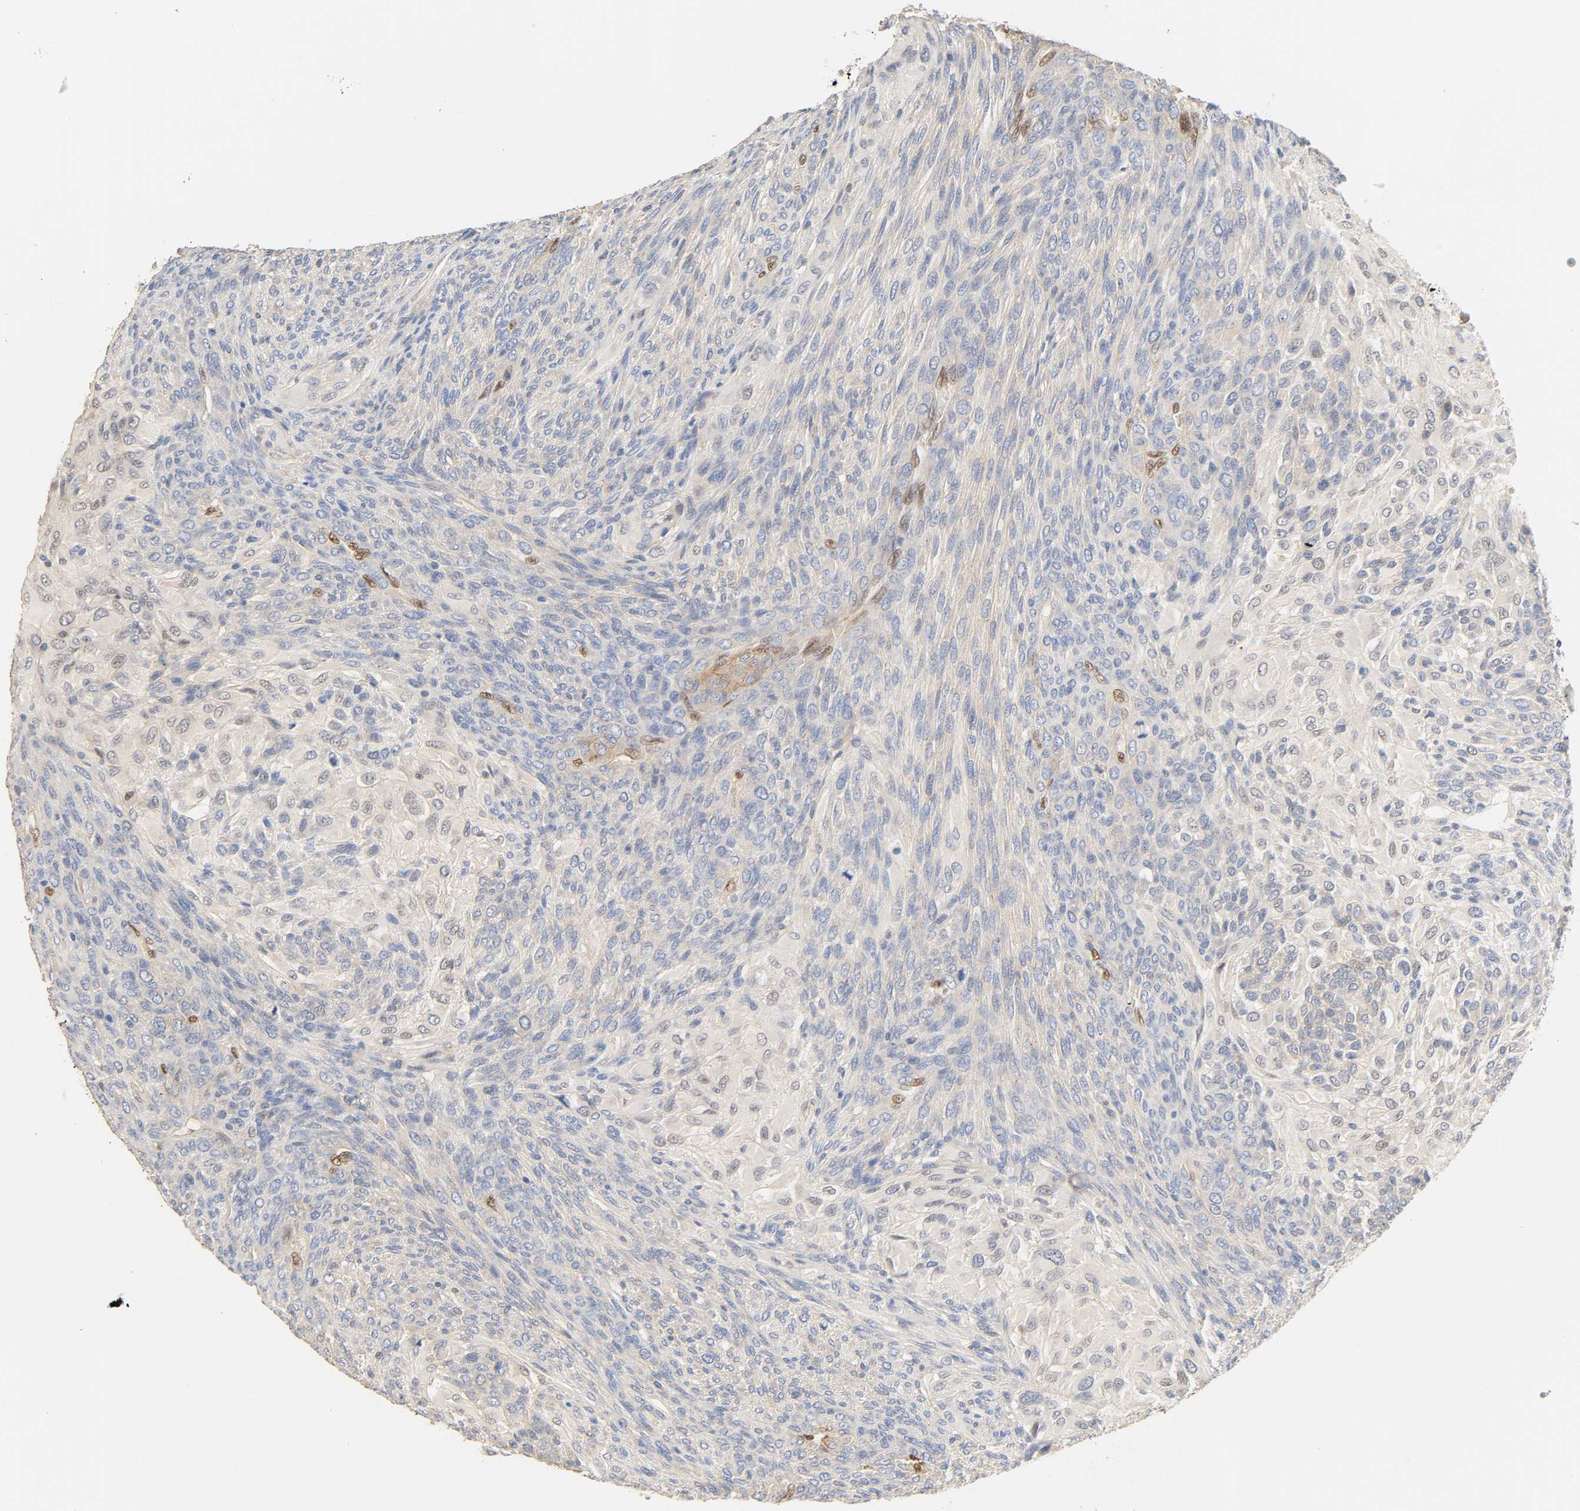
{"staining": {"intensity": "negative", "quantity": "none", "location": "none"}, "tissue": "glioma", "cell_type": "Tumor cells", "image_type": "cancer", "snomed": [{"axis": "morphology", "description": "Glioma, malignant, High grade"}, {"axis": "topography", "description": "Cerebral cortex"}], "caption": "Image shows no significant protein positivity in tumor cells of glioma.", "gene": "BORCS8-MEF2B", "patient": {"sex": "female", "age": 55}}